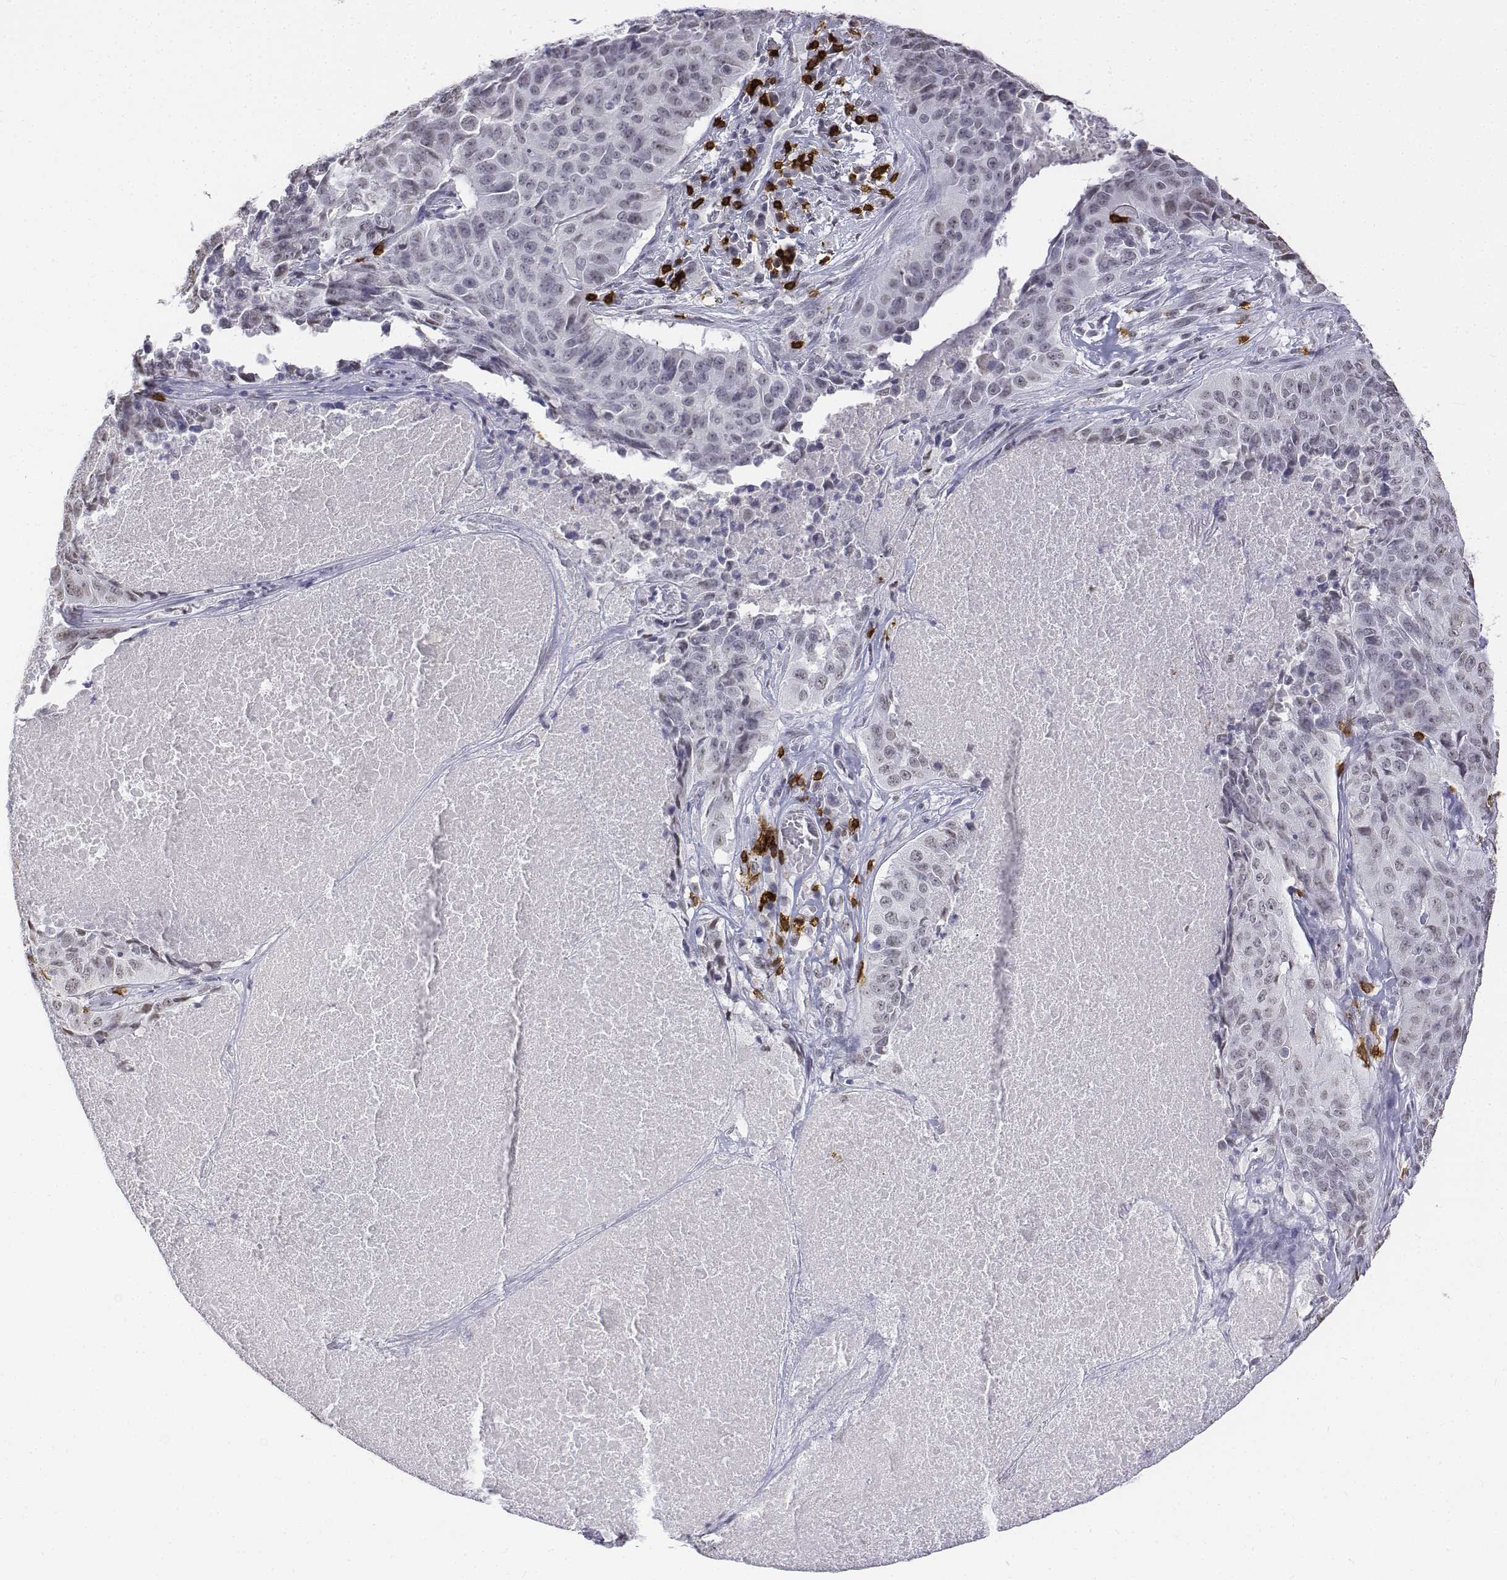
{"staining": {"intensity": "negative", "quantity": "none", "location": "none"}, "tissue": "lung cancer", "cell_type": "Tumor cells", "image_type": "cancer", "snomed": [{"axis": "morphology", "description": "Normal tissue, NOS"}, {"axis": "morphology", "description": "Squamous cell carcinoma, NOS"}, {"axis": "topography", "description": "Bronchus"}, {"axis": "topography", "description": "Lung"}], "caption": "The immunohistochemistry micrograph has no significant staining in tumor cells of lung squamous cell carcinoma tissue.", "gene": "CD3E", "patient": {"sex": "male", "age": 64}}